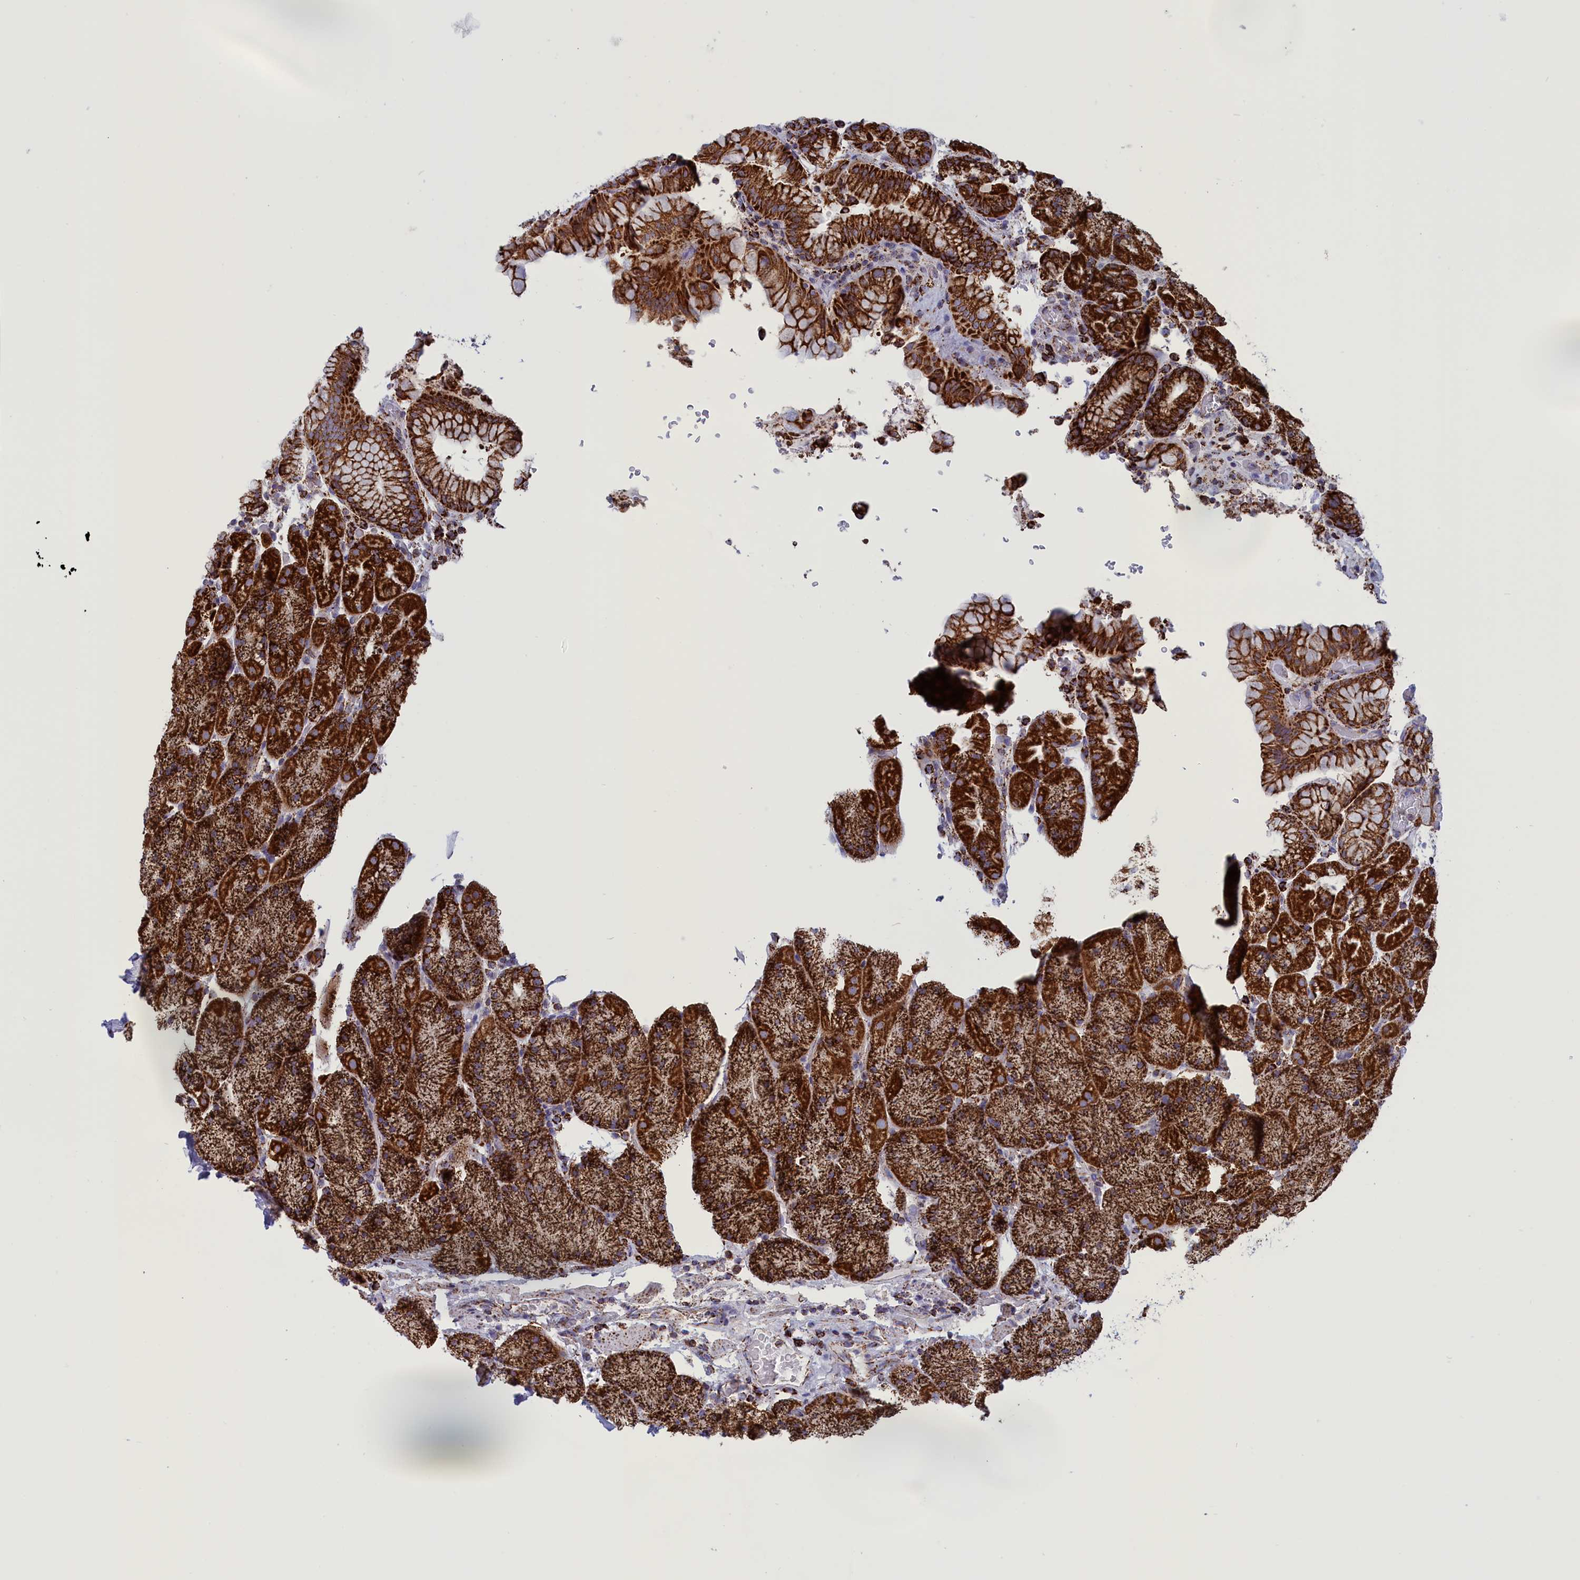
{"staining": {"intensity": "strong", "quantity": ">75%", "location": "cytoplasmic/membranous"}, "tissue": "stomach", "cell_type": "Glandular cells", "image_type": "normal", "snomed": [{"axis": "morphology", "description": "Normal tissue, NOS"}, {"axis": "topography", "description": "Stomach, upper"}, {"axis": "topography", "description": "Stomach, lower"}], "caption": "An immunohistochemistry (IHC) photomicrograph of benign tissue is shown. Protein staining in brown shows strong cytoplasmic/membranous positivity in stomach within glandular cells. (Stains: DAB in brown, nuclei in blue, Microscopy: brightfield microscopy at high magnification).", "gene": "ISOC2", "patient": {"sex": "male", "age": 67}}